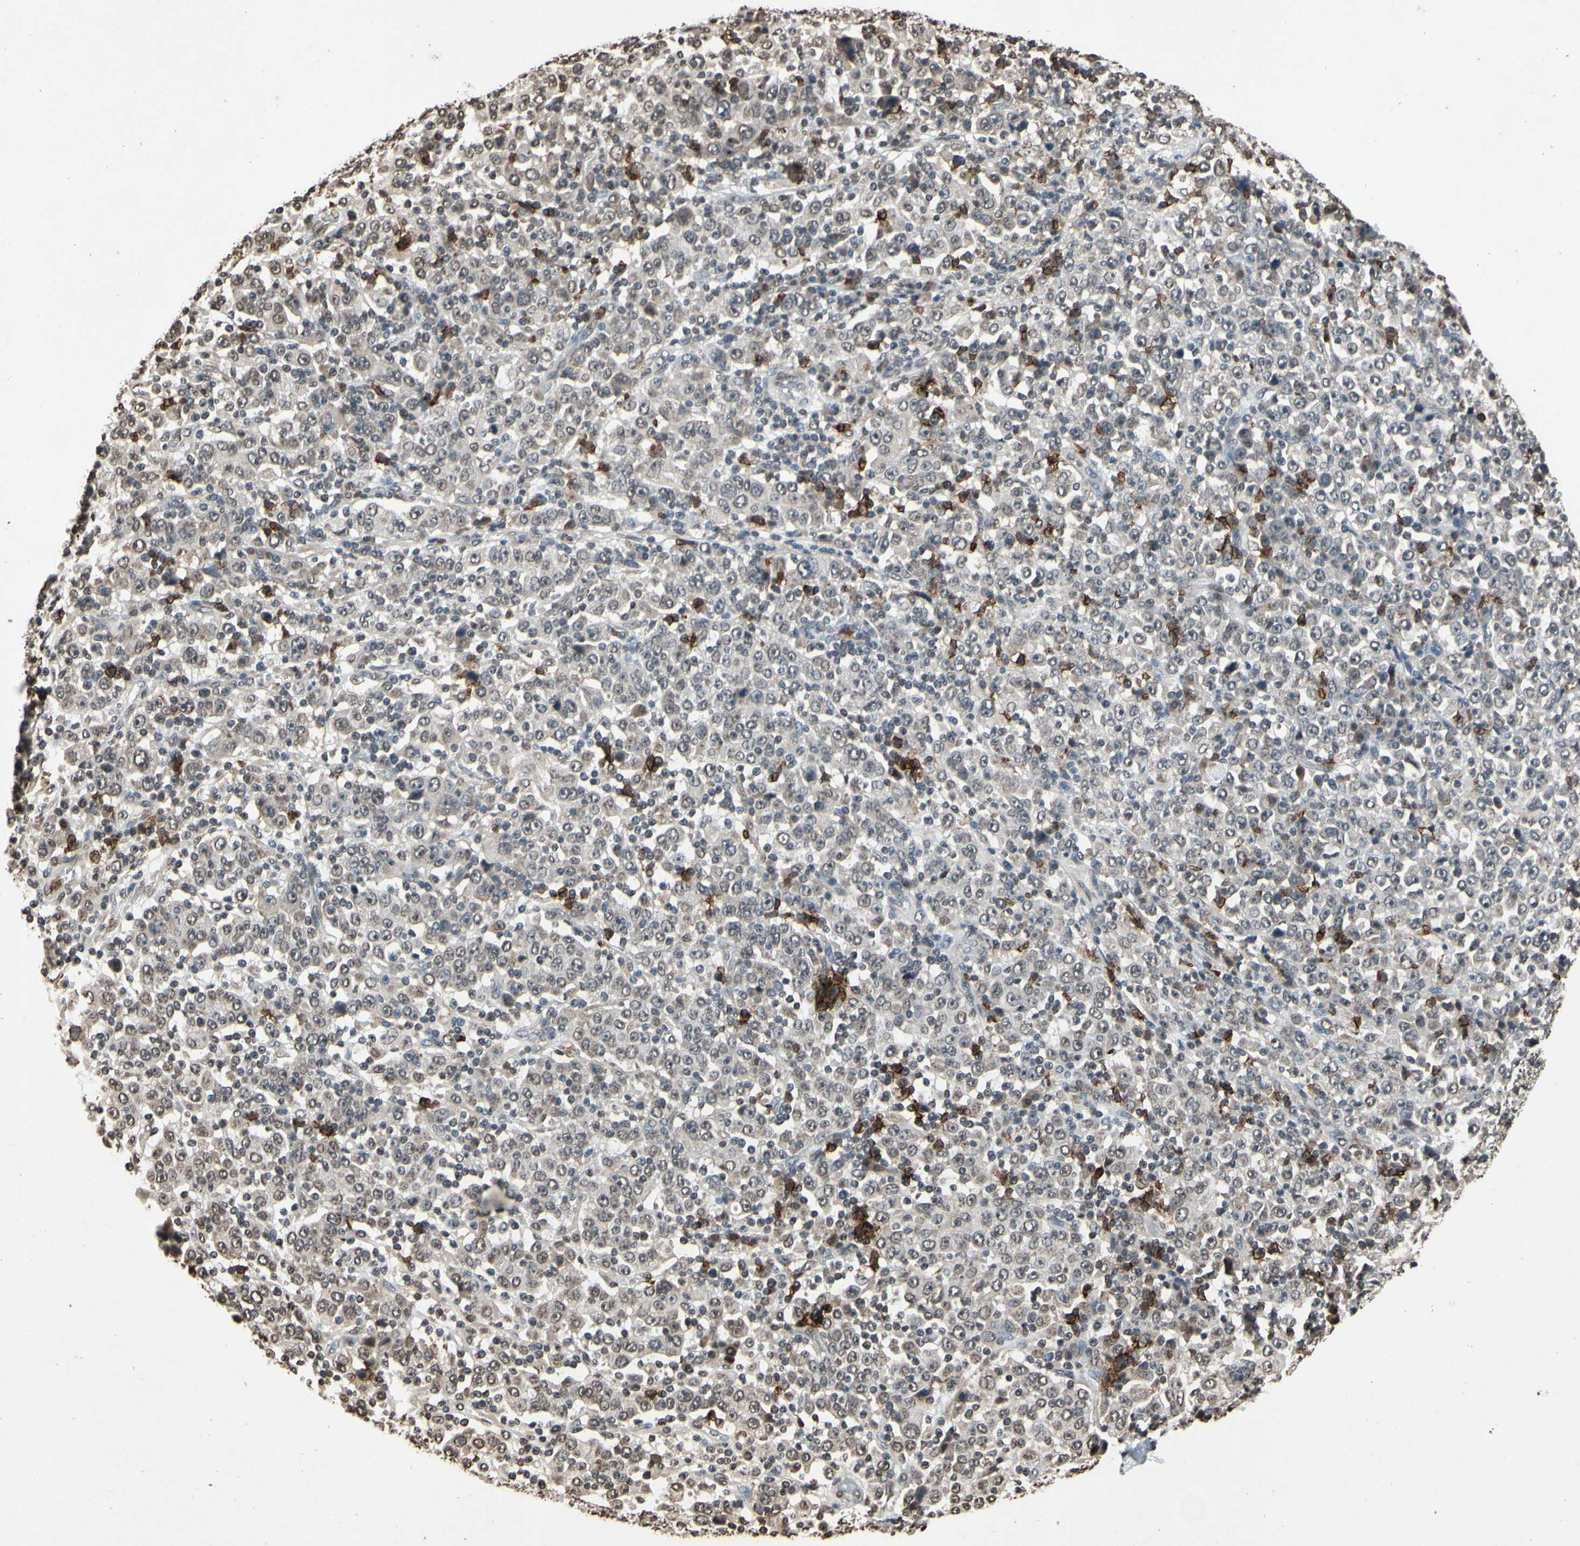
{"staining": {"intensity": "negative", "quantity": "none", "location": "none"}, "tissue": "stomach cancer", "cell_type": "Tumor cells", "image_type": "cancer", "snomed": [{"axis": "morphology", "description": "Normal tissue, NOS"}, {"axis": "morphology", "description": "Adenocarcinoma, NOS"}, {"axis": "topography", "description": "Stomach, upper"}, {"axis": "topography", "description": "Stomach"}], "caption": "Tumor cells show no significant protein expression in adenocarcinoma (stomach). (DAB (3,3'-diaminobenzidine) IHC with hematoxylin counter stain).", "gene": "HIPK2", "patient": {"sex": "male", "age": 59}}